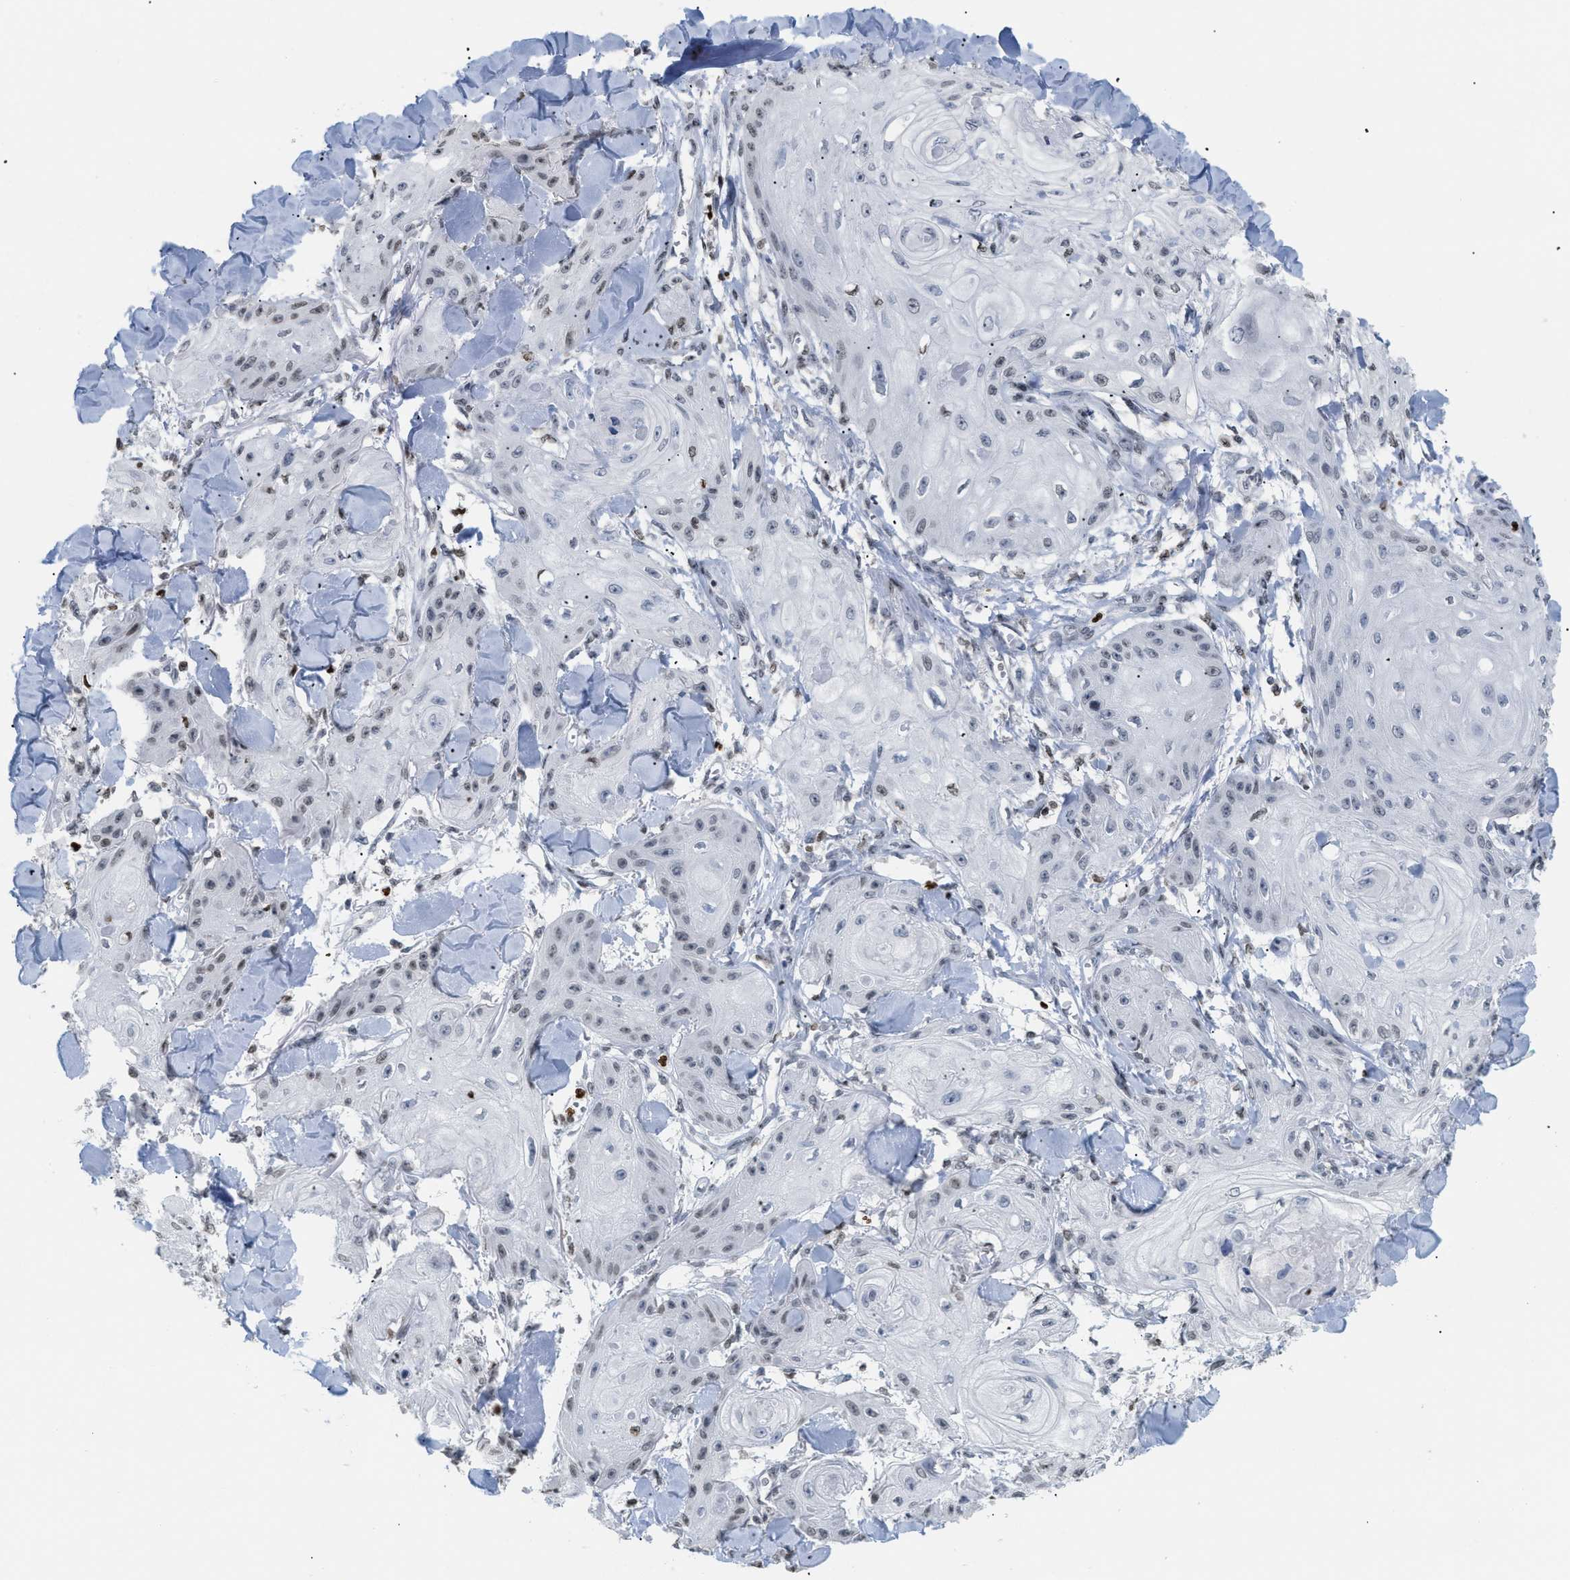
{"staining": {"intensity": "weak", "quantity": "25%-75%", "location": "nuclear"}, "tissue": "skin cancer", "cell_type": "Tumor cells", "image_type": "cancer", "snomed": [{"axis": "morphology", "description": "Squamous cell carcinoma, NOS"}, {"axis": "topography", "description": "Skin"}], "caption": "Protein analysis of skin cancer (squamous cell carcinoma) tissue displays weak nuclear staining in about 25%-75% of tumor cells.", "gene": "HMGN2", "patient": {"sex": "male", "age": 74}}